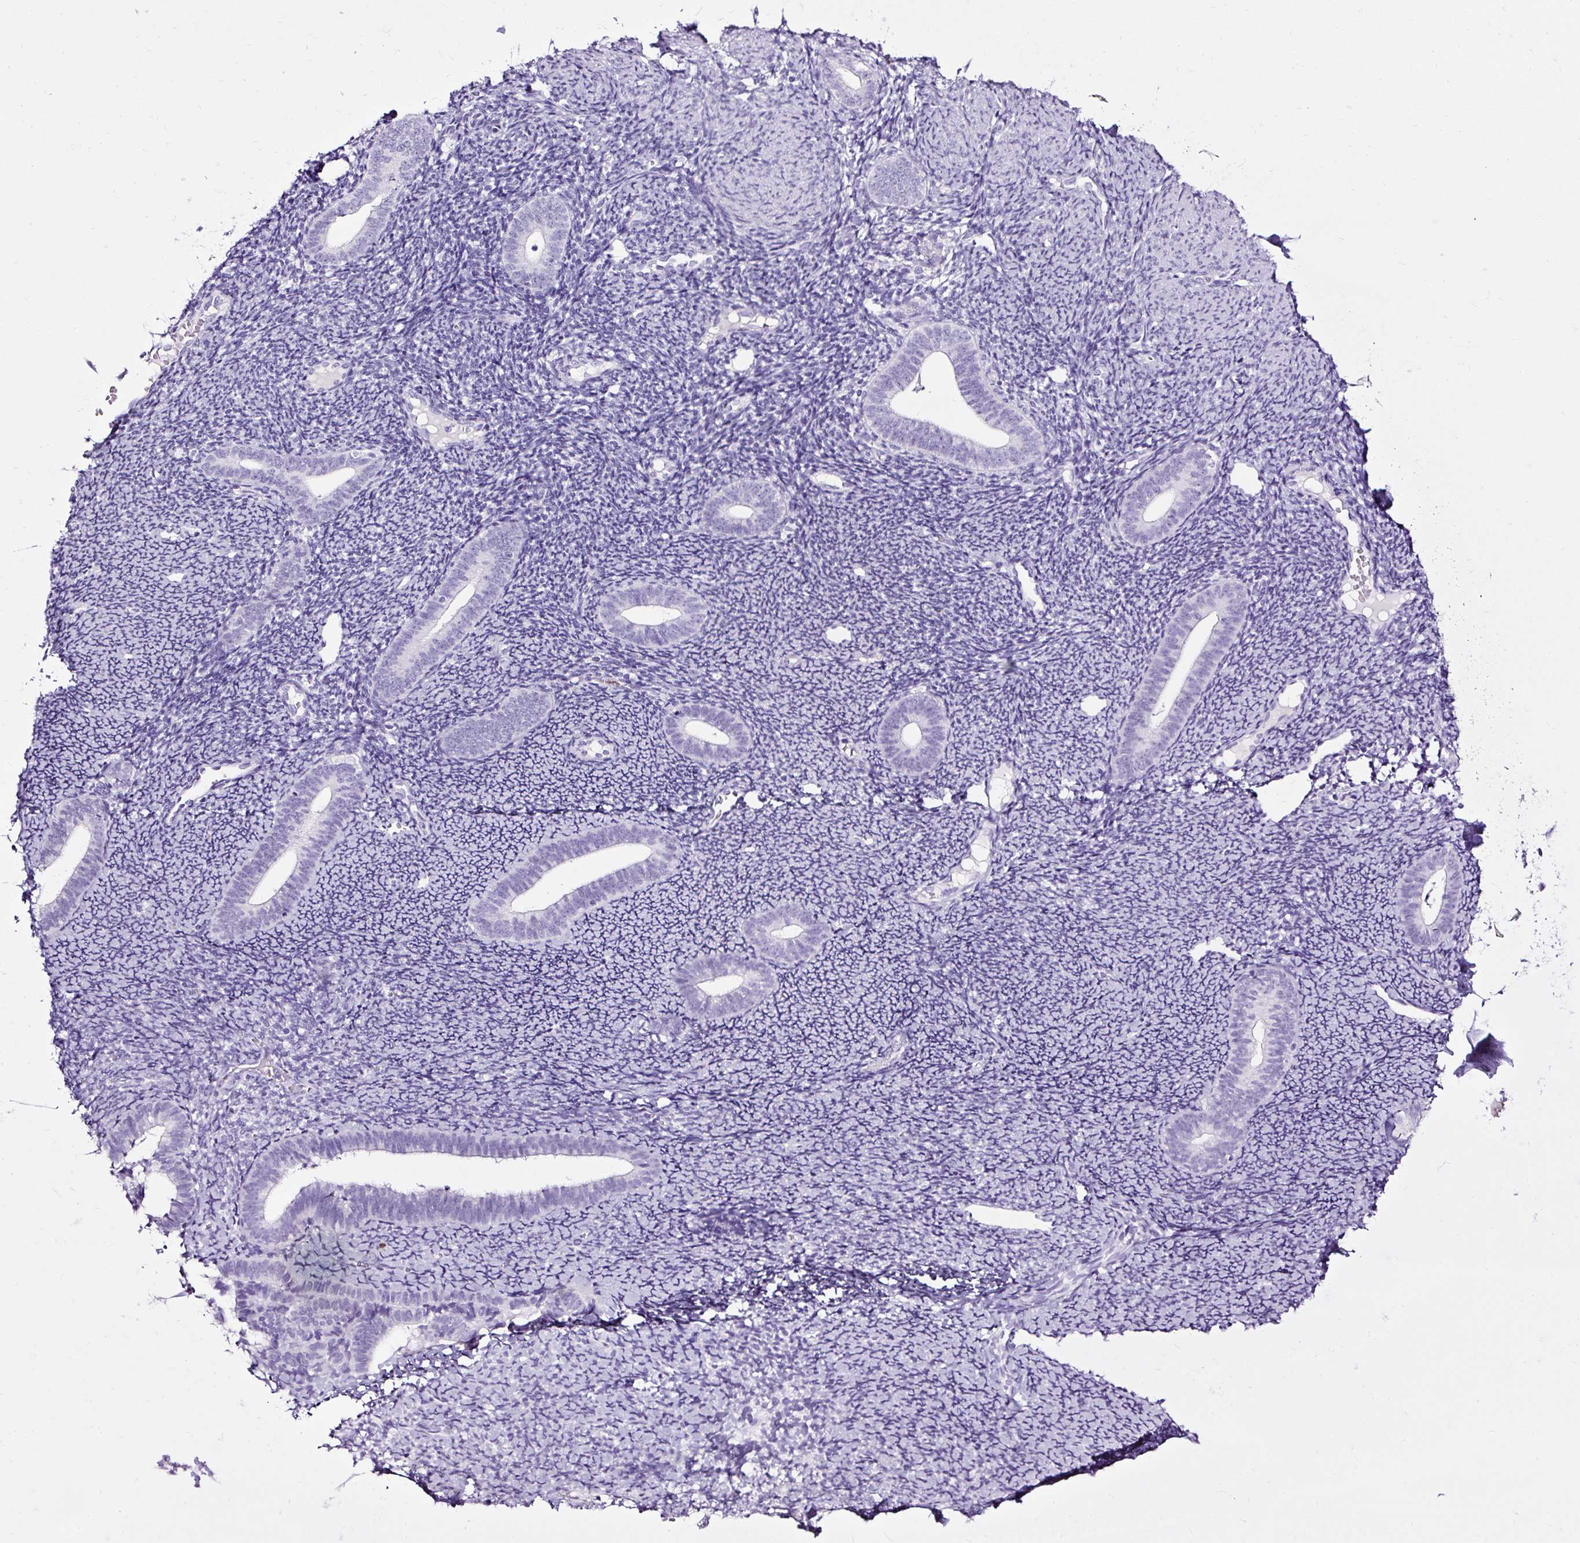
{"staining": {"intensity": "negative", "quantity": "none", "location": "none"}, "tissue": "endometrium", "cell_type": "Cells in endometrial stroma", "image_type": "normal", "snomed": [{"axis": "morphology", "description": "Normal tissue, NOS"}, {"axis": "topography", "description": "Endometrium"}], "caption": "The histopathology image reveals no significant positivity in cells in endometrial stroma of endometrium.", "gene": "SLC7A8", "patient": {"sex": "female", "age": 39}}